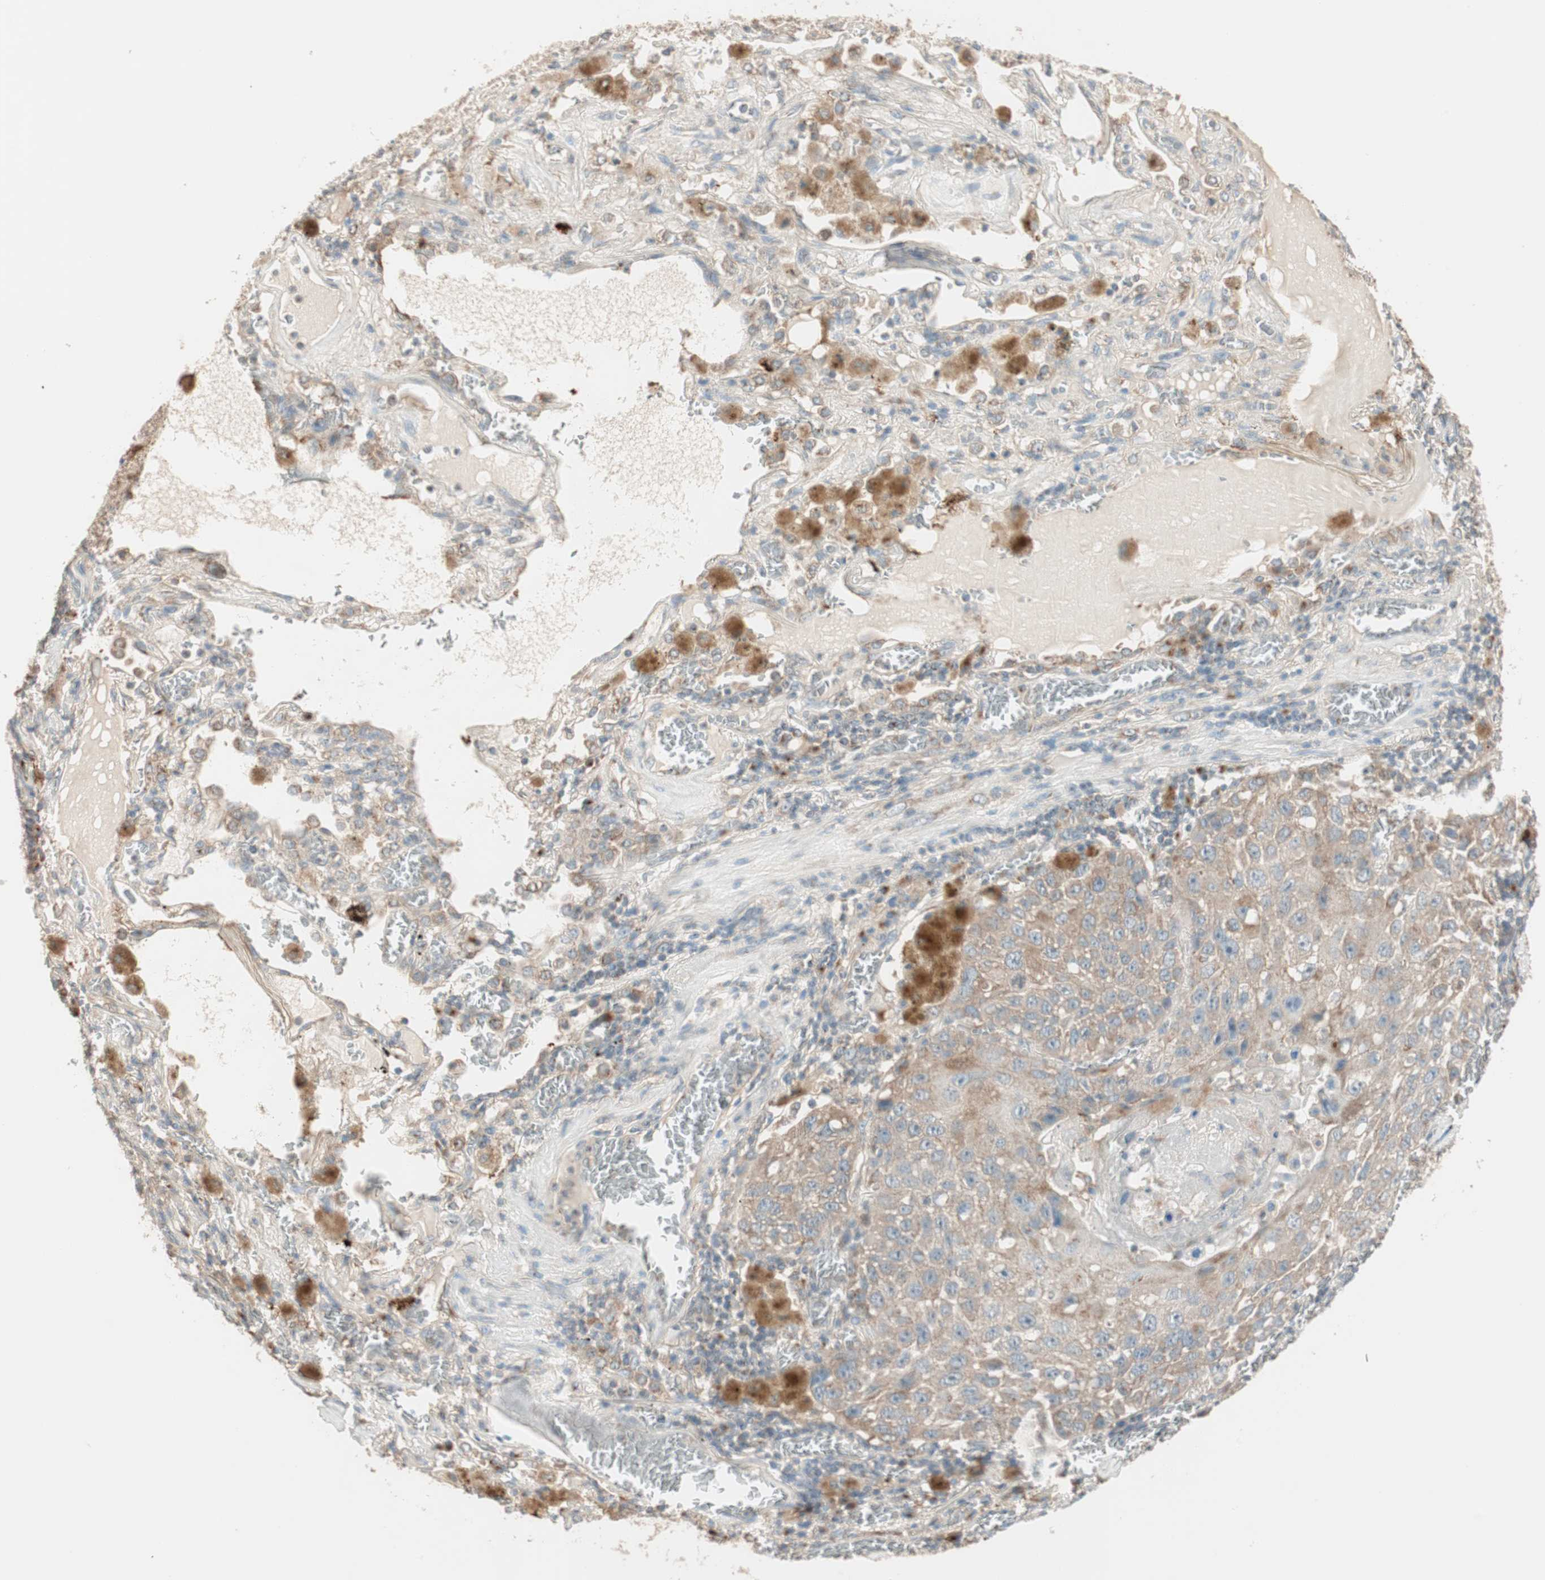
{"staining": {"intensity": "weak", "quantity": ">75%", "location": "cytoplasmic/membranous"}, "tissue": "lung cancer", "cell_type": "Tumor cells", "image_type": "cancer", "snomed": [{"axis": "morphology", "description": "Squamous cell carcinoma, NOS"}, {"axis": "topography", "description": "Lung"}], "caption": "An immunohistochemistry photomicrograph of neoplastic tissue is shown. Protein staining in brown shows weak cytoplasmic/membranous positivity in lung cancer (squamous cell carcinoma) within tumor cells.", "gene": "SEC16A", "patient": {"sex": "male", "age": 57}}